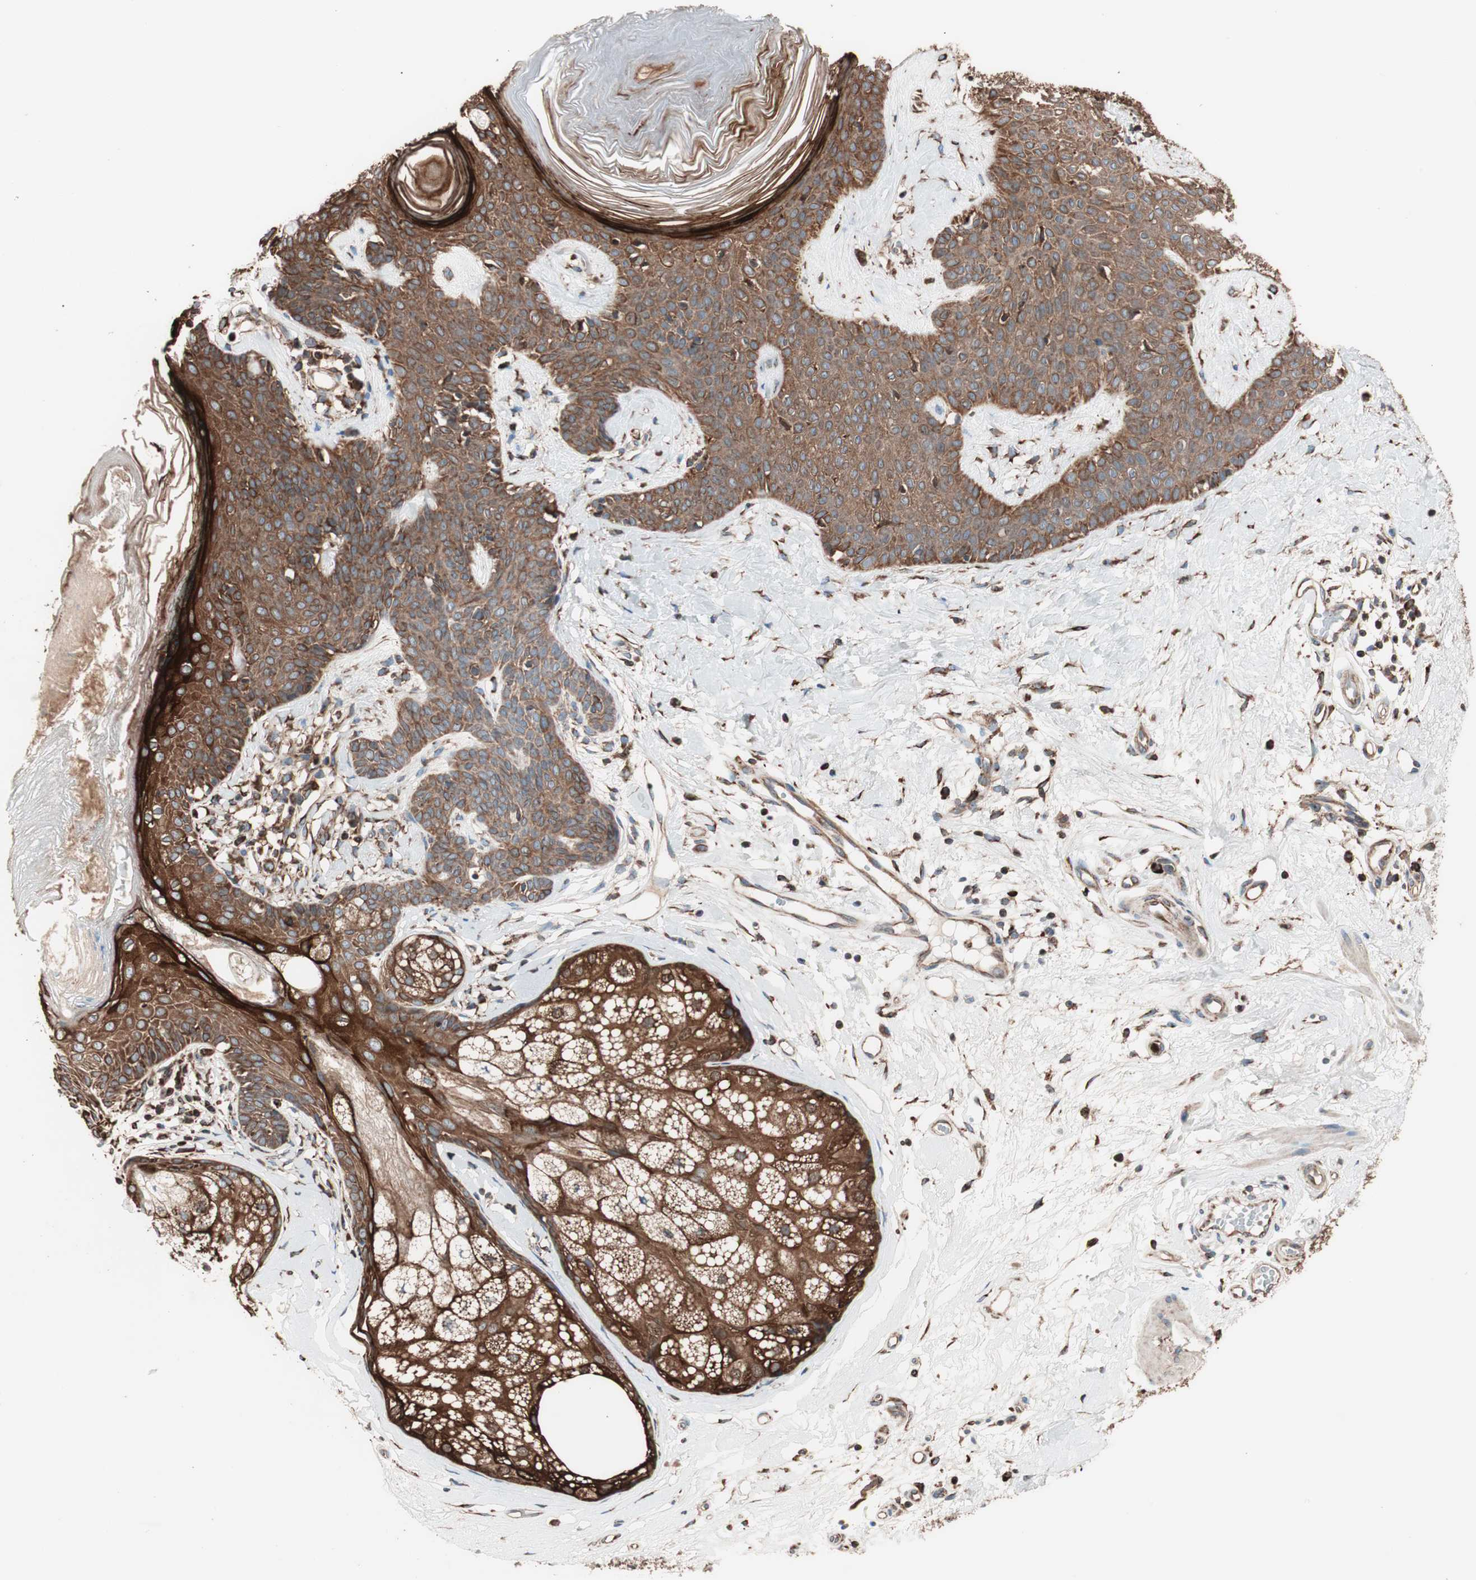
{"staining": {"intensity": "moderate", "quantity": ">75%", "location": "cytoplasmic/membranous"}, "tissue": "skin cancer", "cell_type": "Tumor cells", "image_type": "cancer", "snomed": [{"axis": "morphology", "description": "Developmental malformation"}, {"axis": "morphology", "description": "Basal cell carcinoma"}, {"axis": "topography", "description": "Skin"}], "caption": "Tumor cells exhibit medium levels of moderate cytoplasmic/membranous staining in approximately >75% of cells in basal cell carcinoma (skin). Ihc stains the protein of interest in brown and the nuclei are stained blue.", "gene": "VEGFA", "patient": {"sex": "female", "age": 62}}